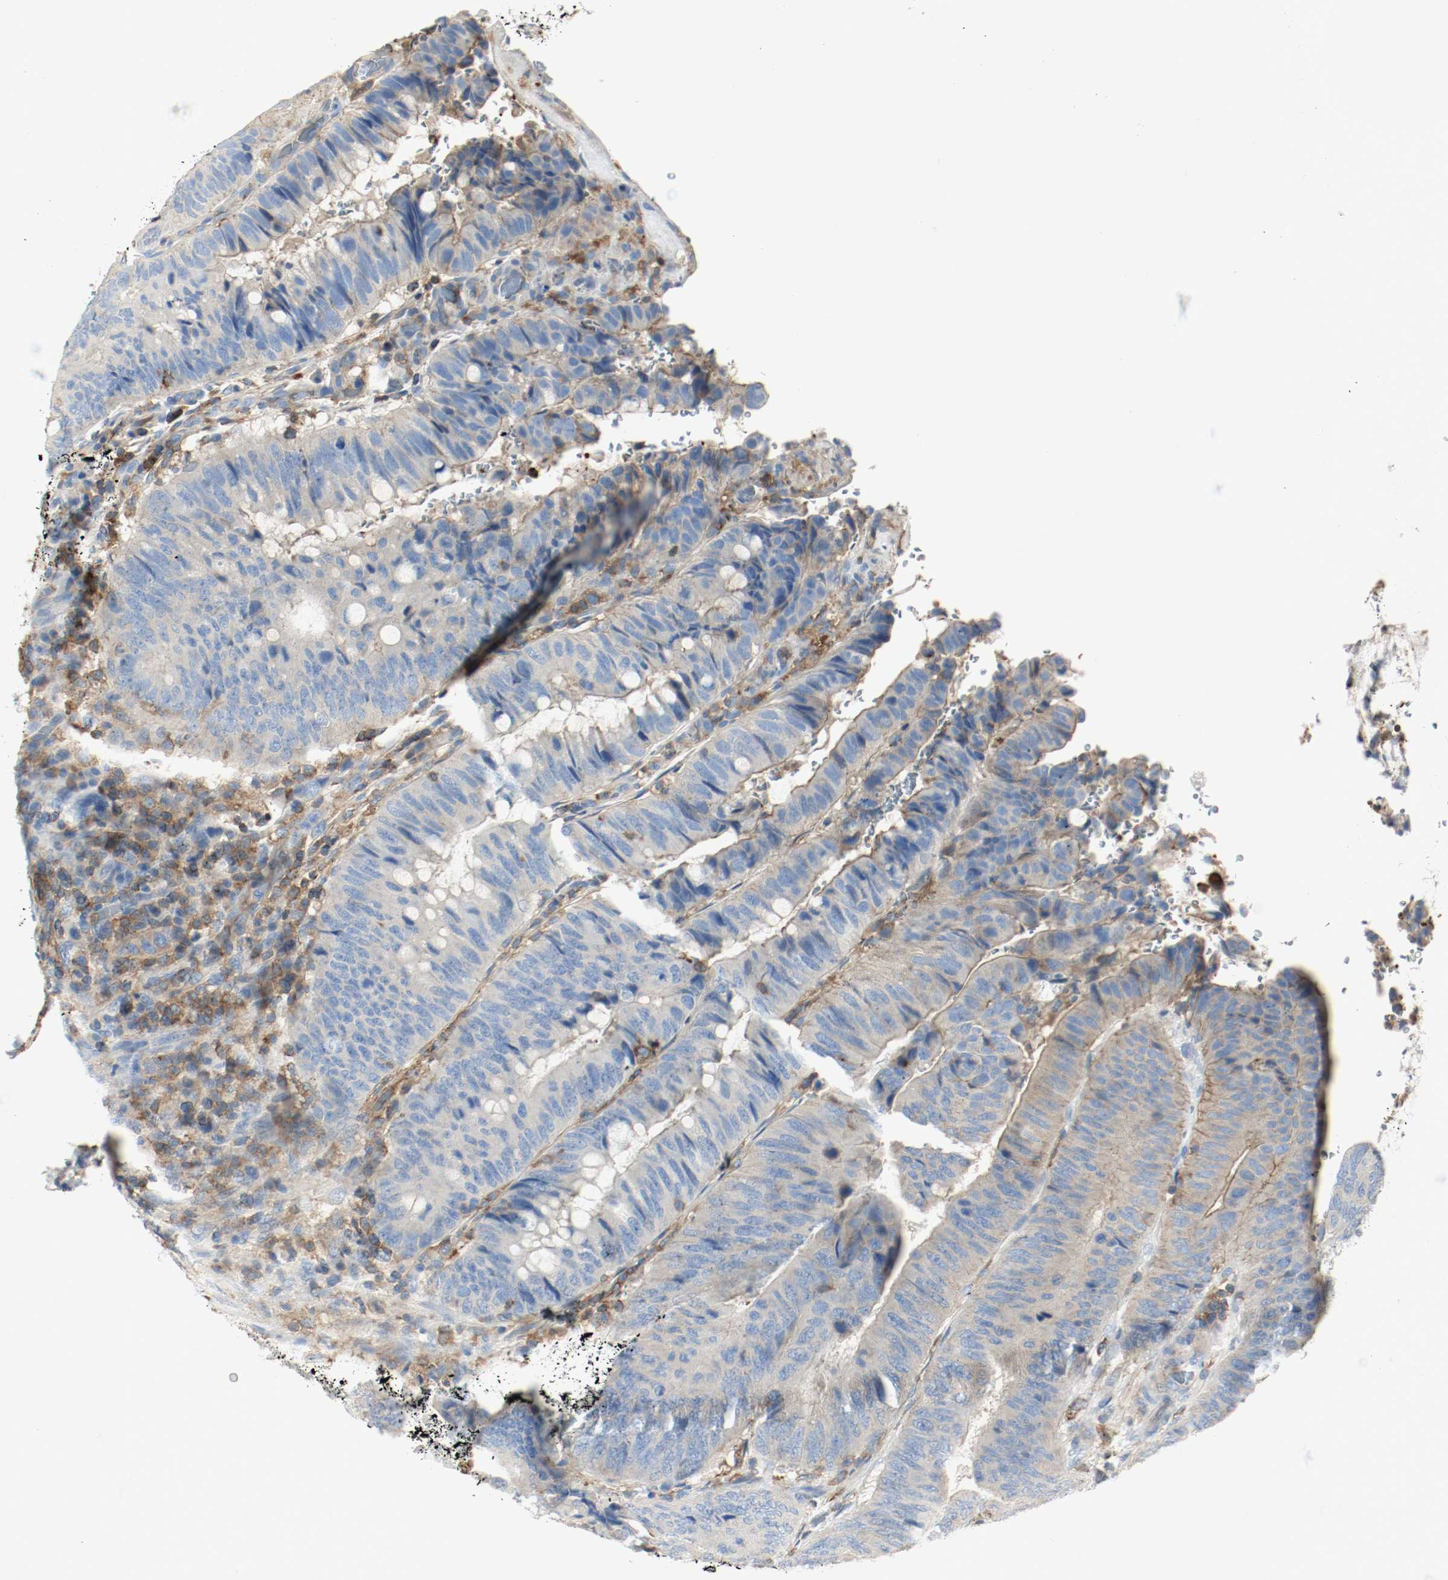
{"staining": {"intensity": "weak", "quantity": "25%-75%", "location": "cytoplasmic/membranous"}, "tissue": "colorectal cancer", "cell_type": "Tumor cells", "image_type": "cancer", "snomed": [{"axis": "morphology", "description": "Normal tissue, NOS"}, {"axis": "morphology", "description": "Adenocarcinoma, NOS"}, {"axis": "topography", "description": "Rectum"}, {"axis": "topography", "description": "Peripheral nerve tissue"}], "caption": "Protein positivity by immunohistochemistry (IHC) displays weak cytoplasmic/membranous positivity in about 25%-75% of tumor cells in adenocarcinoma (colorectal). The protein of interest is shown in brown color, while the nuclei are stained blue.", "gene": "ARPC1B", "patient": {"sex": "male", "age": 92}}